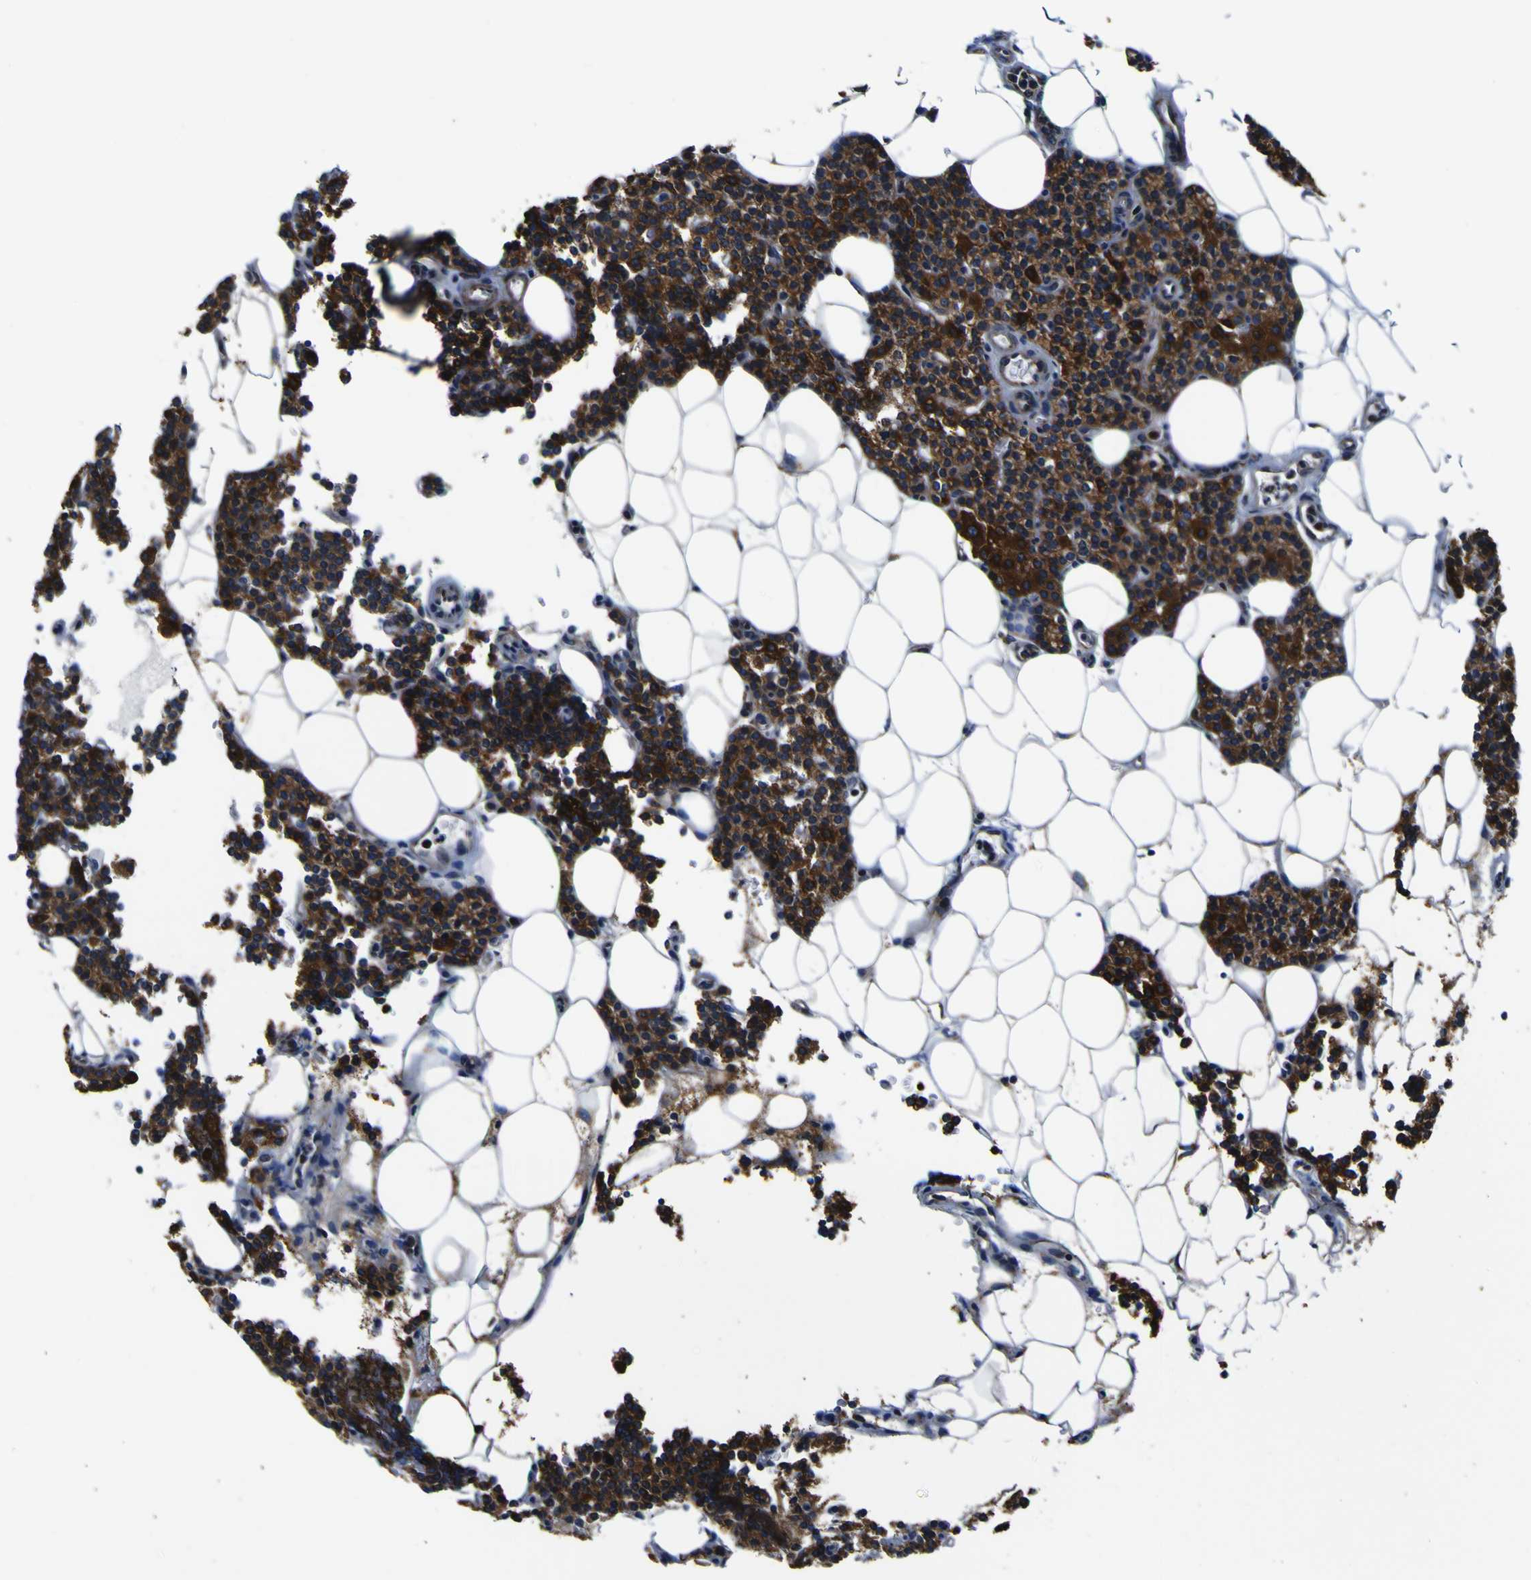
{"staining": {"intensity": "strong", "quantity": ">75%", "location": "cytoplasmic/membranous"}, "tissue": "parathyroid gland", "cell_type": "Glandular cells", "image_type": "normal", "snomed": [{"axis": "morphology", "description": "Normal tissue, NOS"}, {"axis": "morphology", "description": "Adenoma, NOS"}, {"axis": "topography", "description": "Parathyroid gland"}], "caption": "Strong cytoplasmic/membranous protein expression is identified in about >75% of glandular cells in parathyroid gland.", "gene": "PTRH2", "patient": {"sex": "female", "age": 51}}